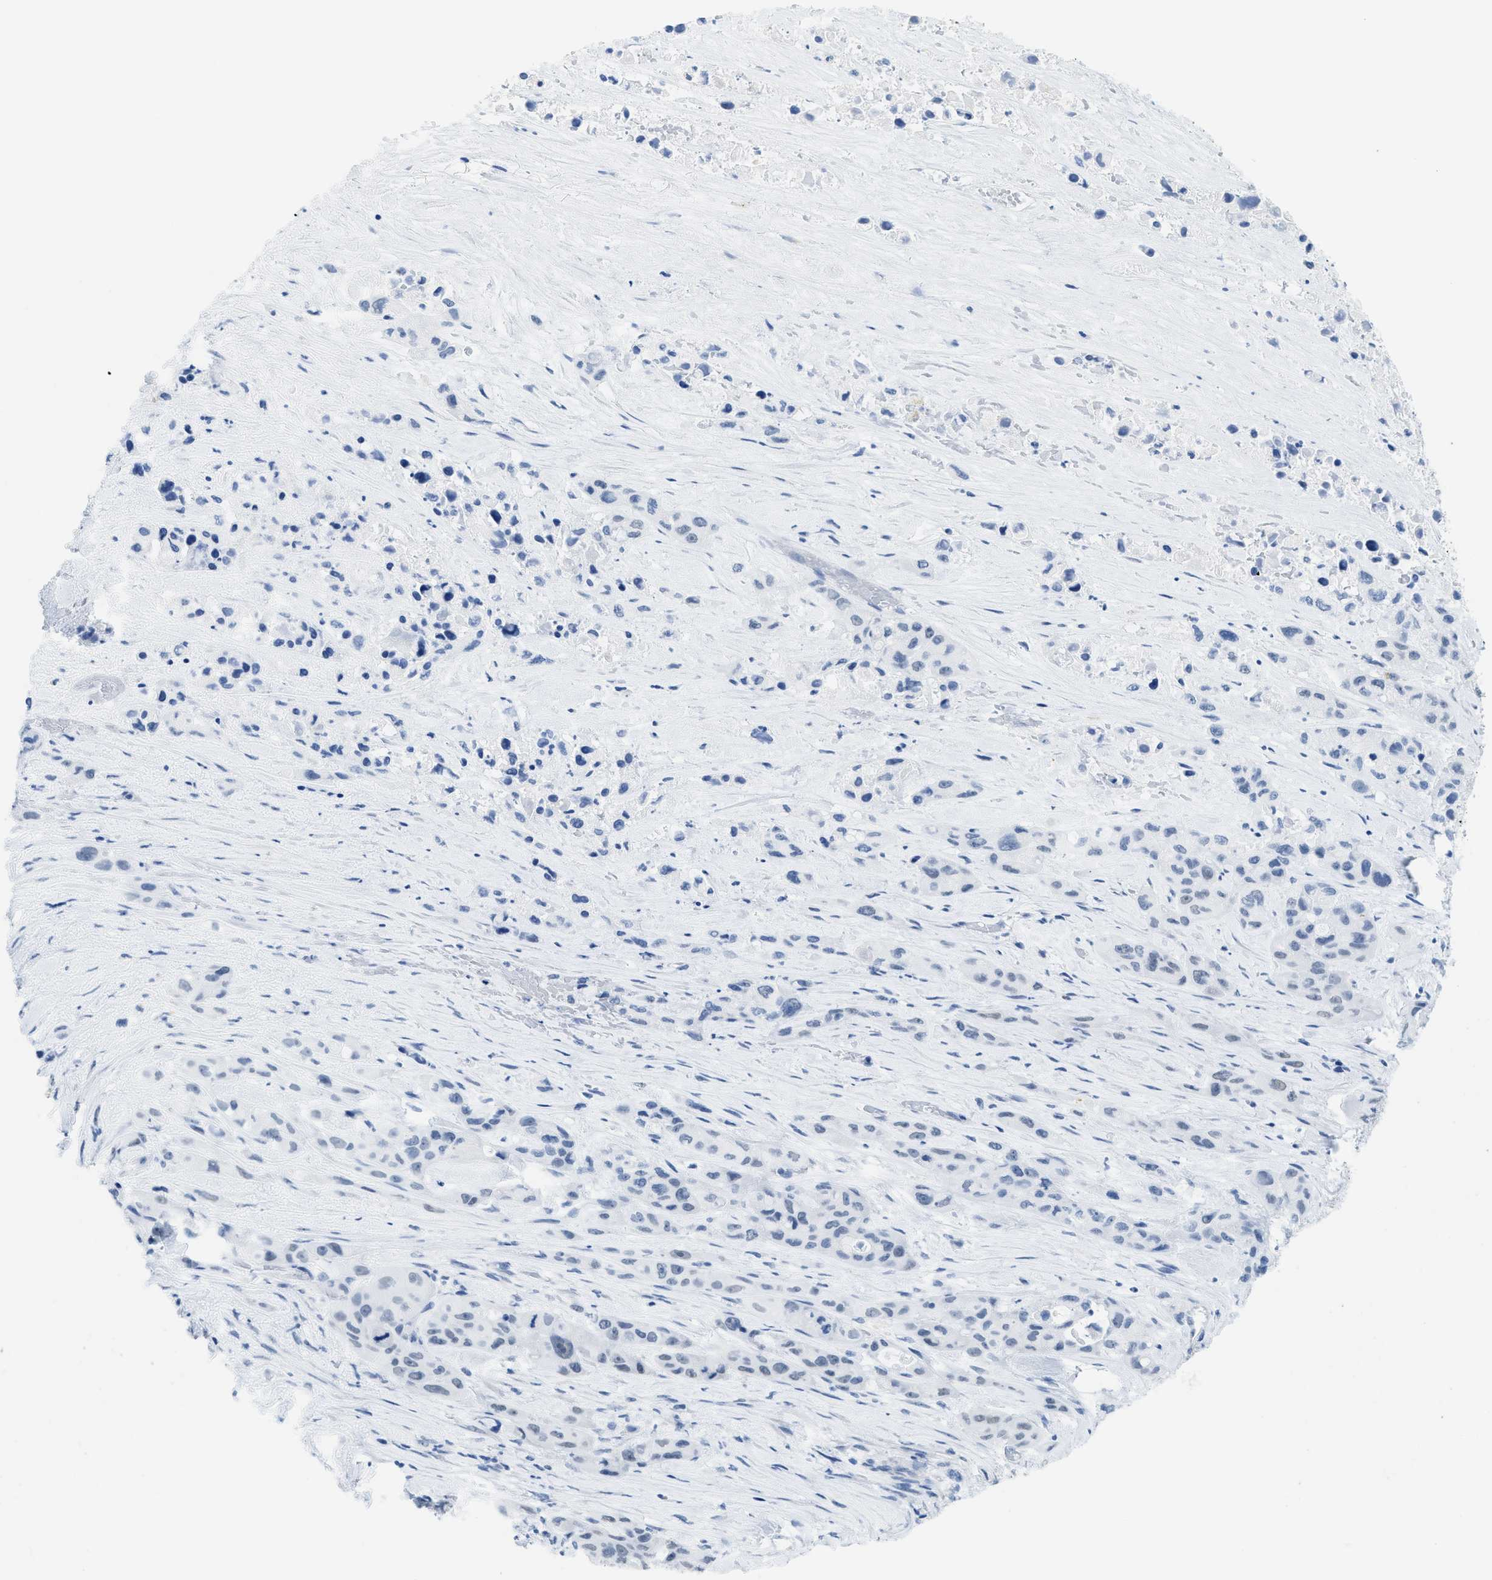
{"staining": {"intensity": "negative", "quantity": "none", "location": "none"}, "tissue": "pancreatic cancer", "cell_type": "Tumor cells", "image_type": "cancer", "snomed": [{"axis": "morphology", "description": "Adenocarcinoma, NOS"}, {"axis": "topography", "description": "Pancreas"}], "caption": "High power microscopy photomicrograph of an immunohistochemistry image of pancreatic cancer (adenocarcinoma), revealing no significant positivity in tumor cells.", "gene": "WDR4", "patient": {"sex": "male", "age": 53}}